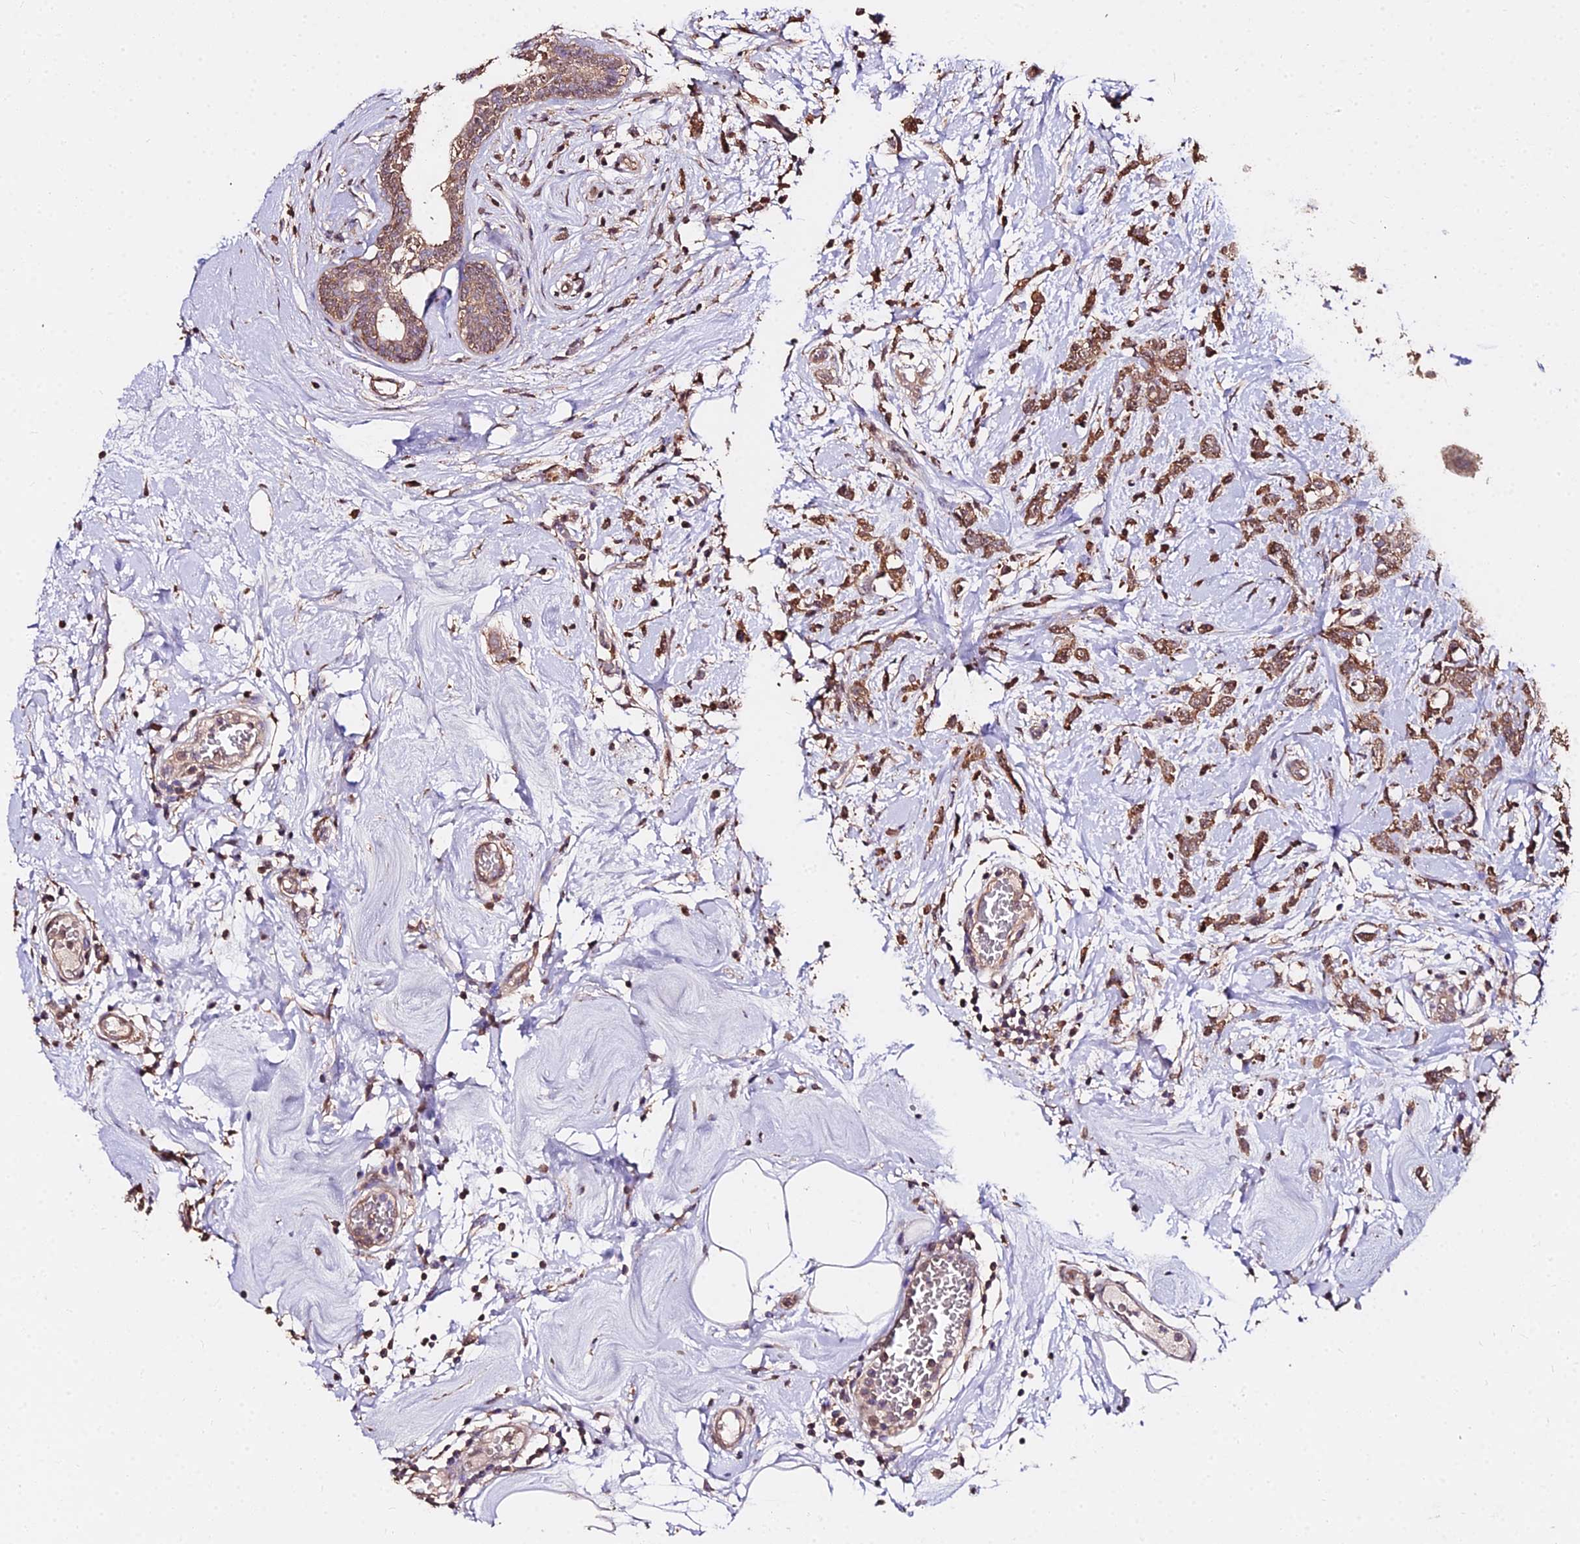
{"staining": {"intensity": "moderate", "quantity": ">75%", "location": "cytoplasmic/membranous"}, "tissue": "breast cancer", "cell_type": "Tumor cells", "image_type": "cancer", "snomed": [{"axis": "morphology", "description": "Lobular carcinoma"}, {"axis": "topography", "description": "Breast"}], "caption": "Immunohistochemistry (IHC) (DAB) staining of human breast lobular carcinoma reveals moderate cytoplasmic/membranous protein positivity in about >75% of tumor cells.", "gene": "METTL13", "patient": {"sex": "female", "age": 58}}